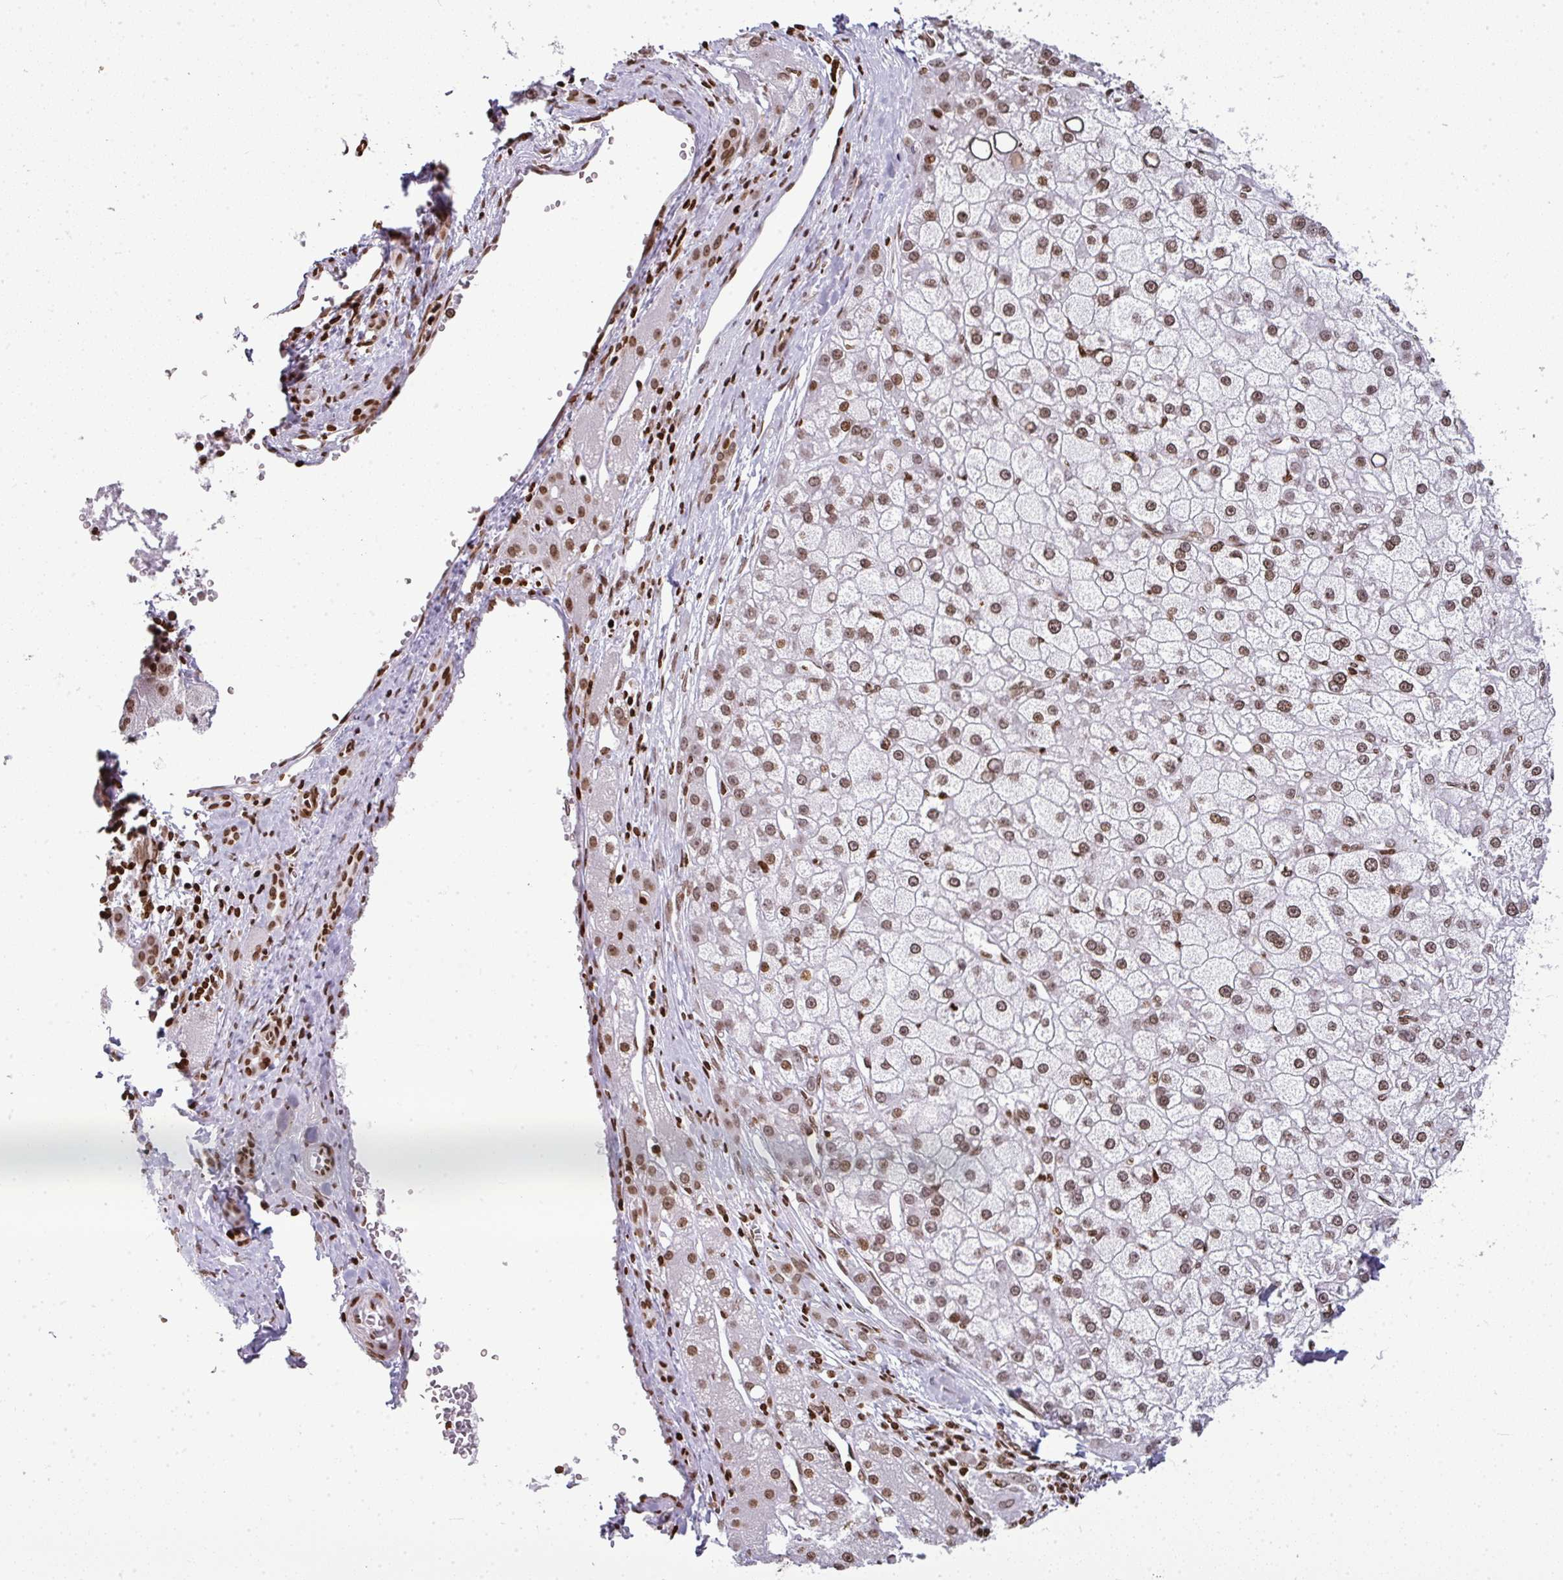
{"staining": {"intensity": "moderate", "quantity": ">75%", "location": "nuclear"}, "tissue": "liver cancer", "cell_type": "Tumor cells", "image_type": "cancer", "snomed": [{"axis": "morphology", "description": "Carcinoma, Hepatocellular, NOS"}, {"axis": "topography", "description": "Liver"}], "caption": "Tumor cells exhibit medium levels of moderate nuclear expression in about >75% of cells in liver cancer (hepatocellular carcinoma). (DAB IHC, brown staining for protein, blue staining for nuclei).", "gene": "RASL11A", "patient": {"sex": "male", "age": 67}}